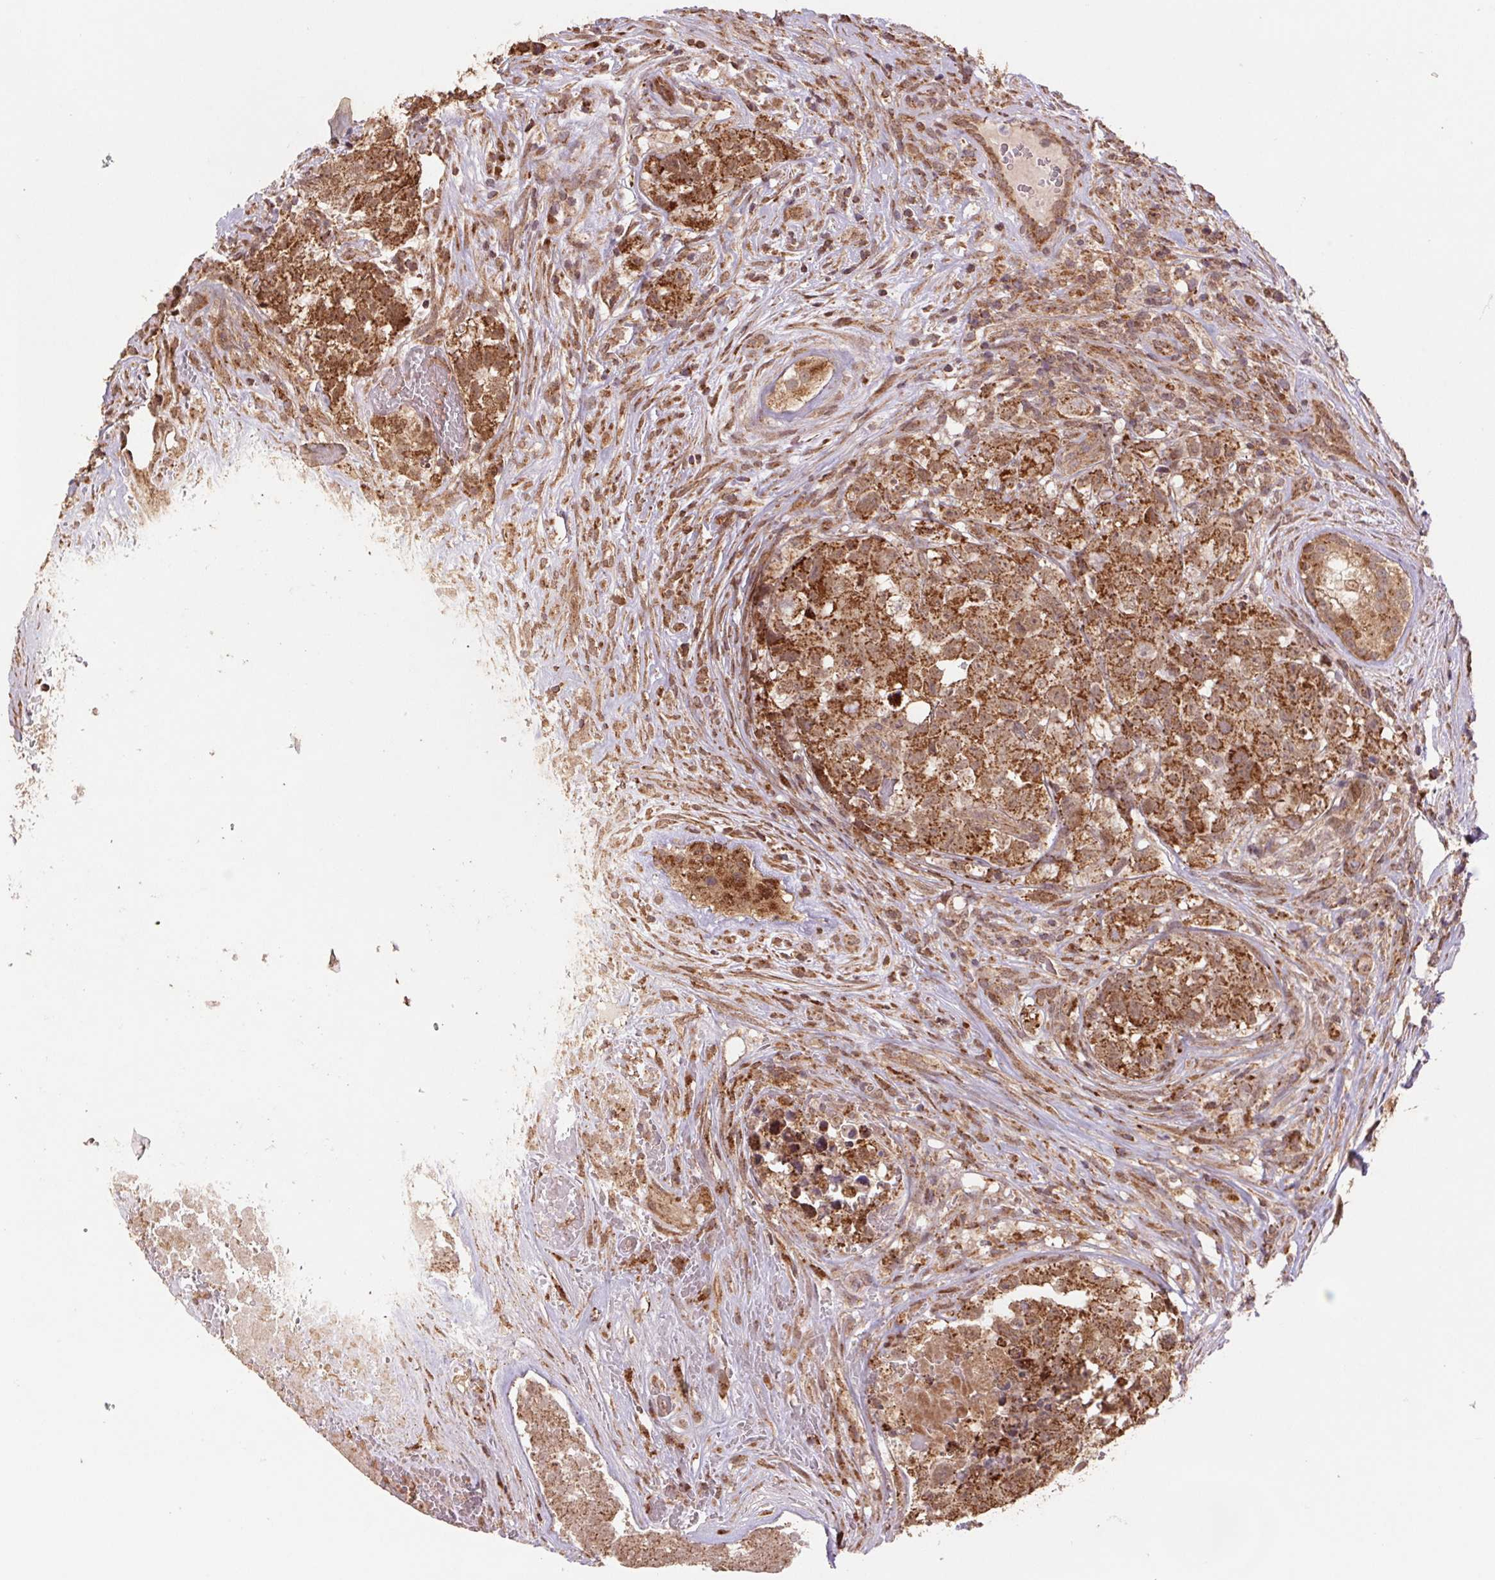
{"staining": {"intensity": "moderate", "quantity": ">75%", "location": "cytoplasmic/membranous"}, "tissue": "testis cancer", "cell_type": "Tumor cells", "image_type": "cancer", "snomed": [{"axis": "morphology", "description": "Carcinoma, Embryonal, NOS"}, {"axis": "topography", "description": "Testis"}], "caption": "Protein analysis of testis cancer (embryonal carcinoma) tissue displays moderate cytoplasmic/membranous positivity in about >75% of tumor cells. The staining is performed using DAB brown chromogen to label protein expression. The nuclei are counter-stained blue using hematoxylin.", "gene": "PDHA1", "patient": {"sex": "male", "age": 18}}